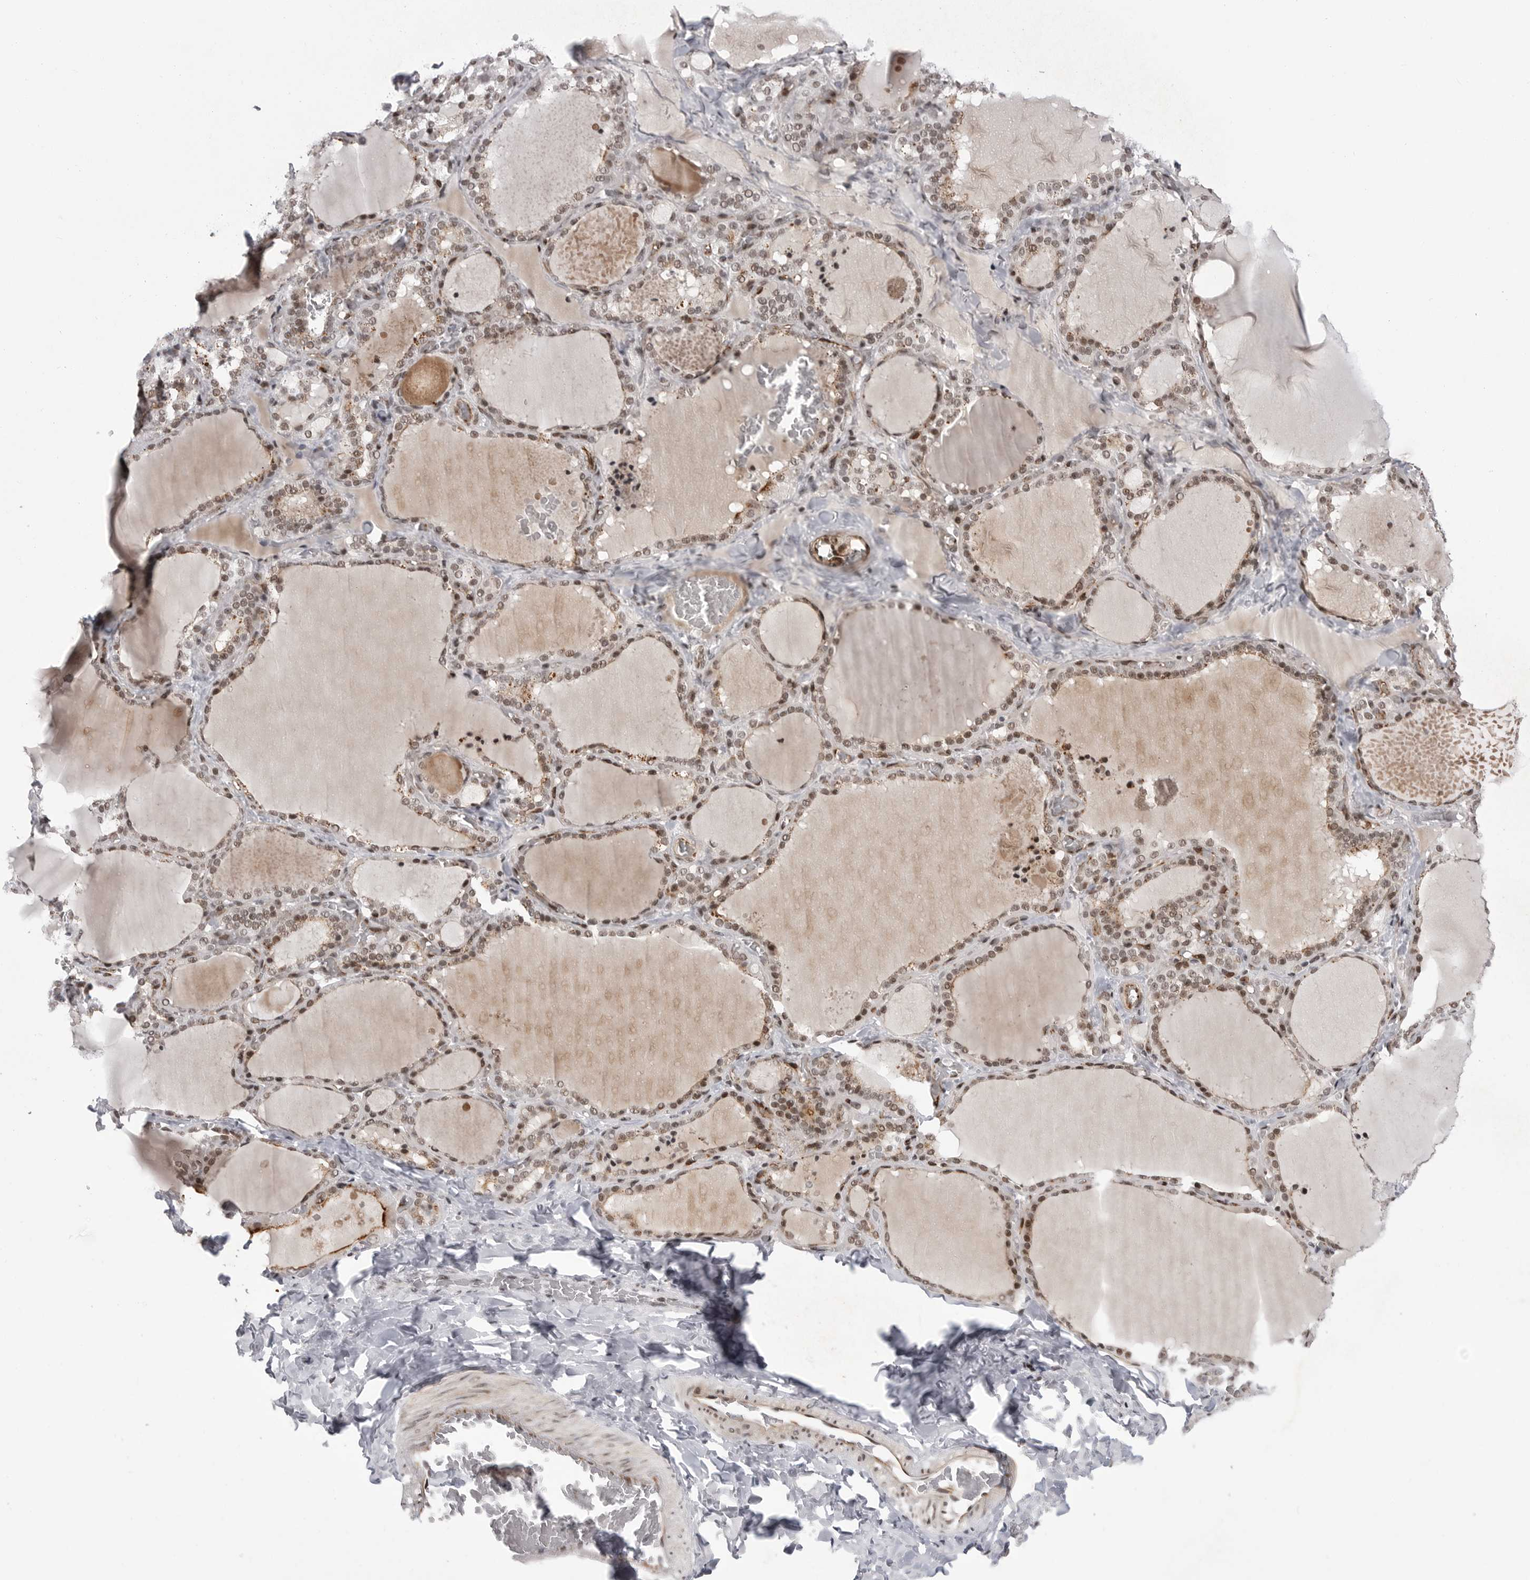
{"staining": {"intensity": "moderate", "quantity": "25%-75%", "location": "cytoplasmic/membranous,nuclear"}, "tissue": "thyroid gland", "cell_type": "Glandular cells", "image_type": "normal", "snomed": [{"axis": "morphology", "description": "Normal tissue, NOS"}, {"axis": "topography", "description": "Thyroid gland"}], "caption": "High-magnification brightfield microscopy of unremarkable thyroid gland stained with DAB (3,3'-diaminobenzidine) (brown) and counterstained with hematoxylin (blue). glandular cells exhibit moderate cytoplasmic/membranous,nuclear expression is appreciated in about25%-75% of cells.", "gene": "TRIM66", "patient": {"sex": "female", "age": 22}}